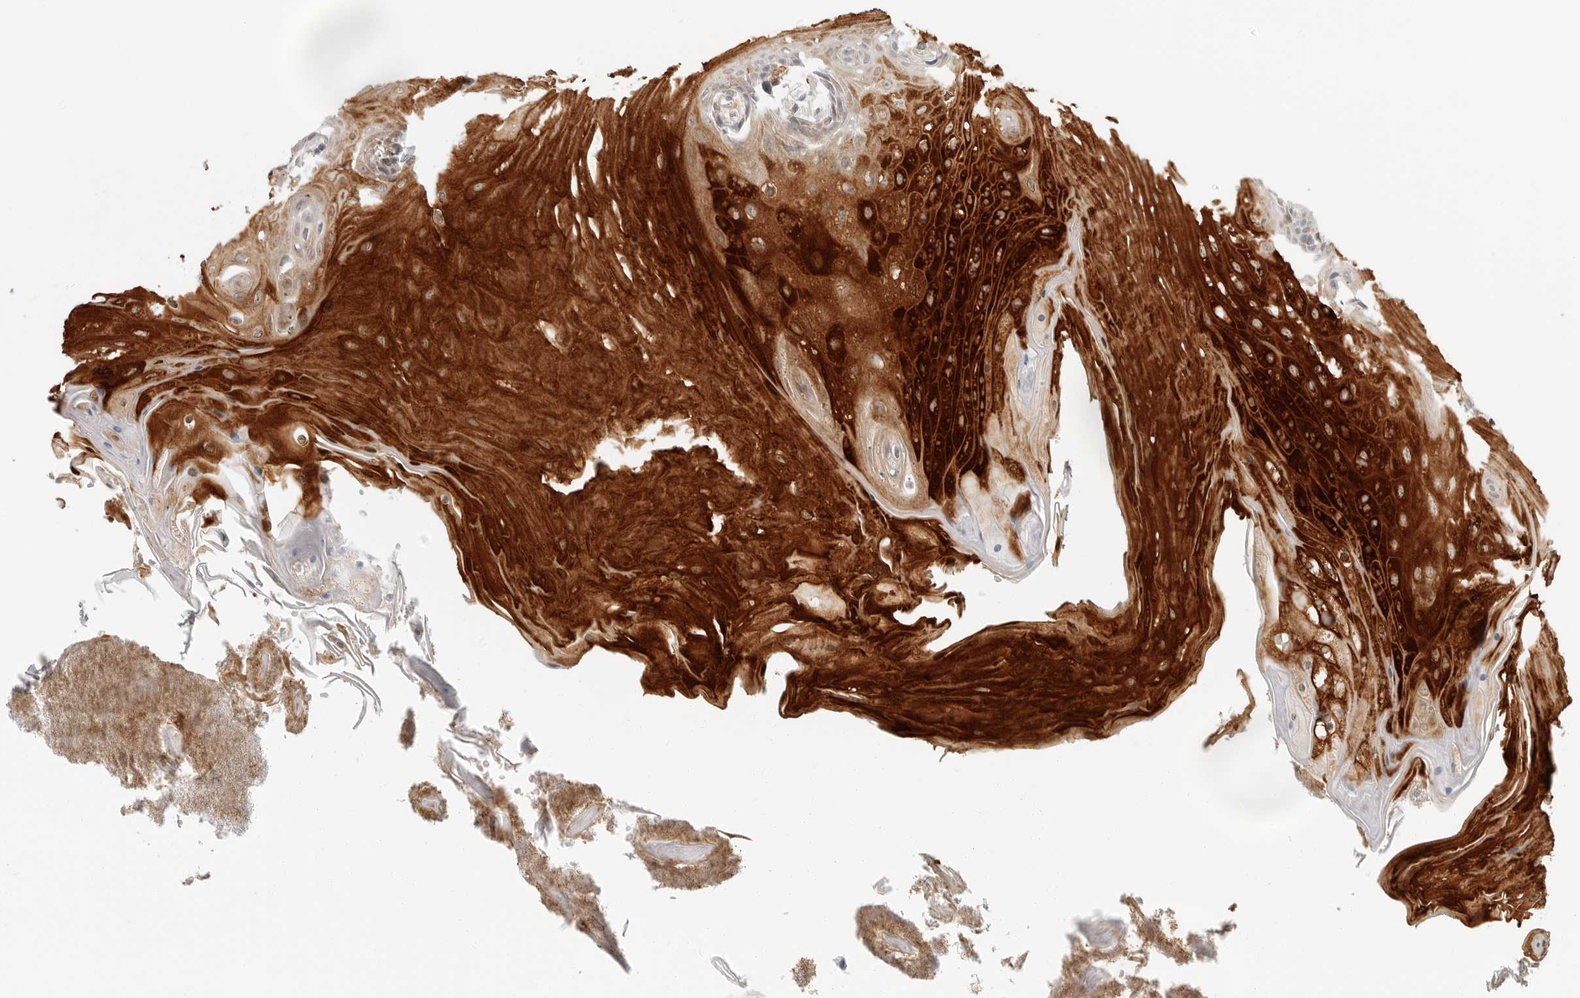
{"staining": {"intensity": "strong", "quantity": "25%-75%", "location": "cytoplasmic/membranous"}, "tissue": "oral mucosa", "cell_type": "Squamous epithelial cells", "image_type": "normal", "snomed": [{"axis": "morphology", "description": "Normal tissue, NOS"}, {"axis": "morphology", "description": "Squamous cell carcinoma, NOS"}, {"axis": "topography", "description": "Skeletal muscle"}, {"axis": "topography", "description": "Oral tissue"}, {"axis": "topography", "description": "Salivary gland"}, {"axis": "topography", "description": "Head-Neck"}], "caption": "Immunohistochemistry (IHC) micrograph of unremarkable oral mucosa: oral mucosa stained using IHC demonstrates high levels of strong protein expression localized specifically in the cytoplasmic/membranous of squamous epithelial cells, appearing as a cytoplasmic/membranous brown color.", "gene": "C1QTNF1", "patient": {"sex": "male", "age": 54}}